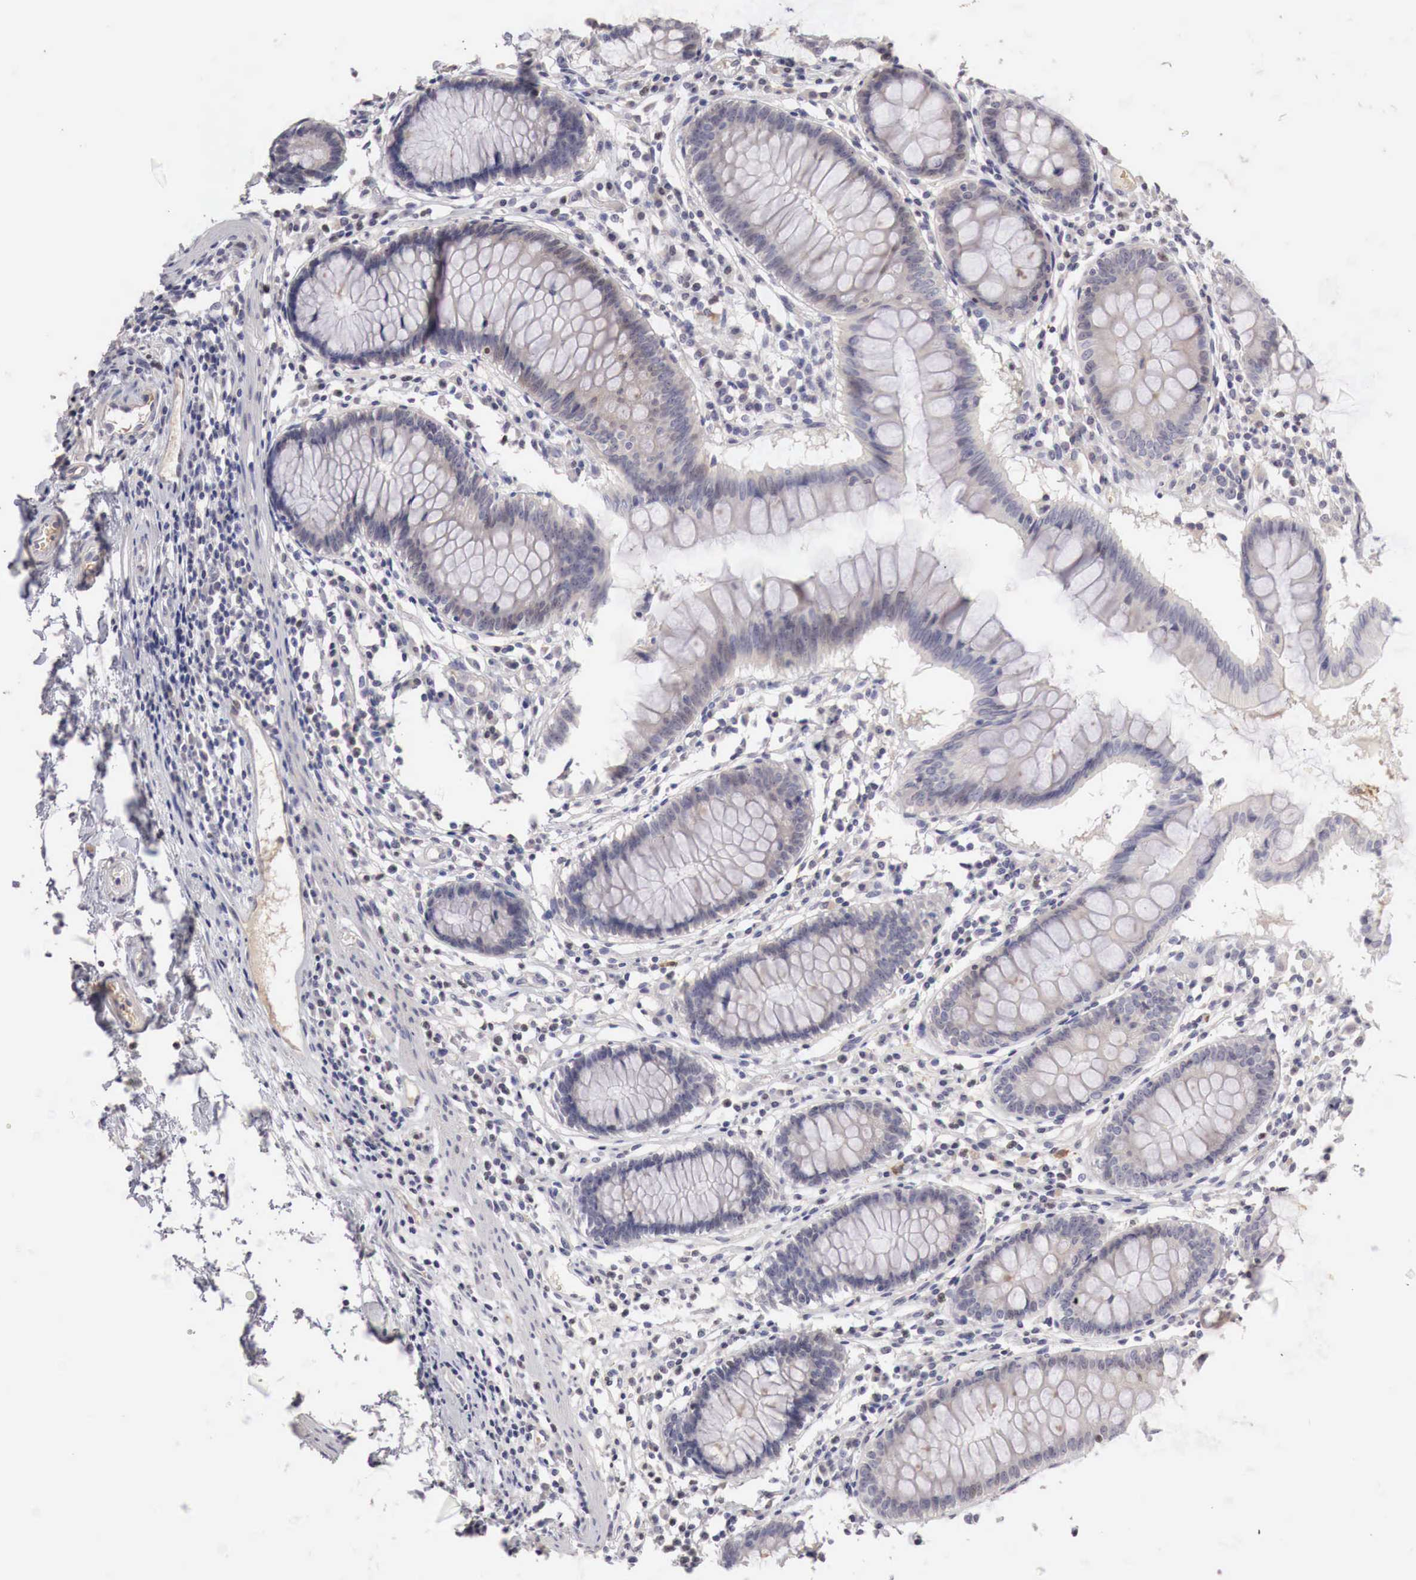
{"staining": {"intensity": "negative", "quantity": "none", "location": "none"}, "tissue": "colon", "cell_type": "Endothelial cells", "image_type": "normal", "snomed": [{"axis": "morphology", "description": "Normal tissue, NOS"}, {"axis": "topography", "description": "Colon"}], "caption": "Immunohistochemistry (IHC) histopathology image of benign colon stained for a protein (brown), which reveals no expression in endothelial cells. The staining was performed using DAB (3,3'-diaminobenzidine) to visualize the protein expression in brown, while the nuclei were stained in blue with hematoxylin (Magnification: 20x).", "gene": "GATA1", "patient": {"sex": "female", "age": 55}}